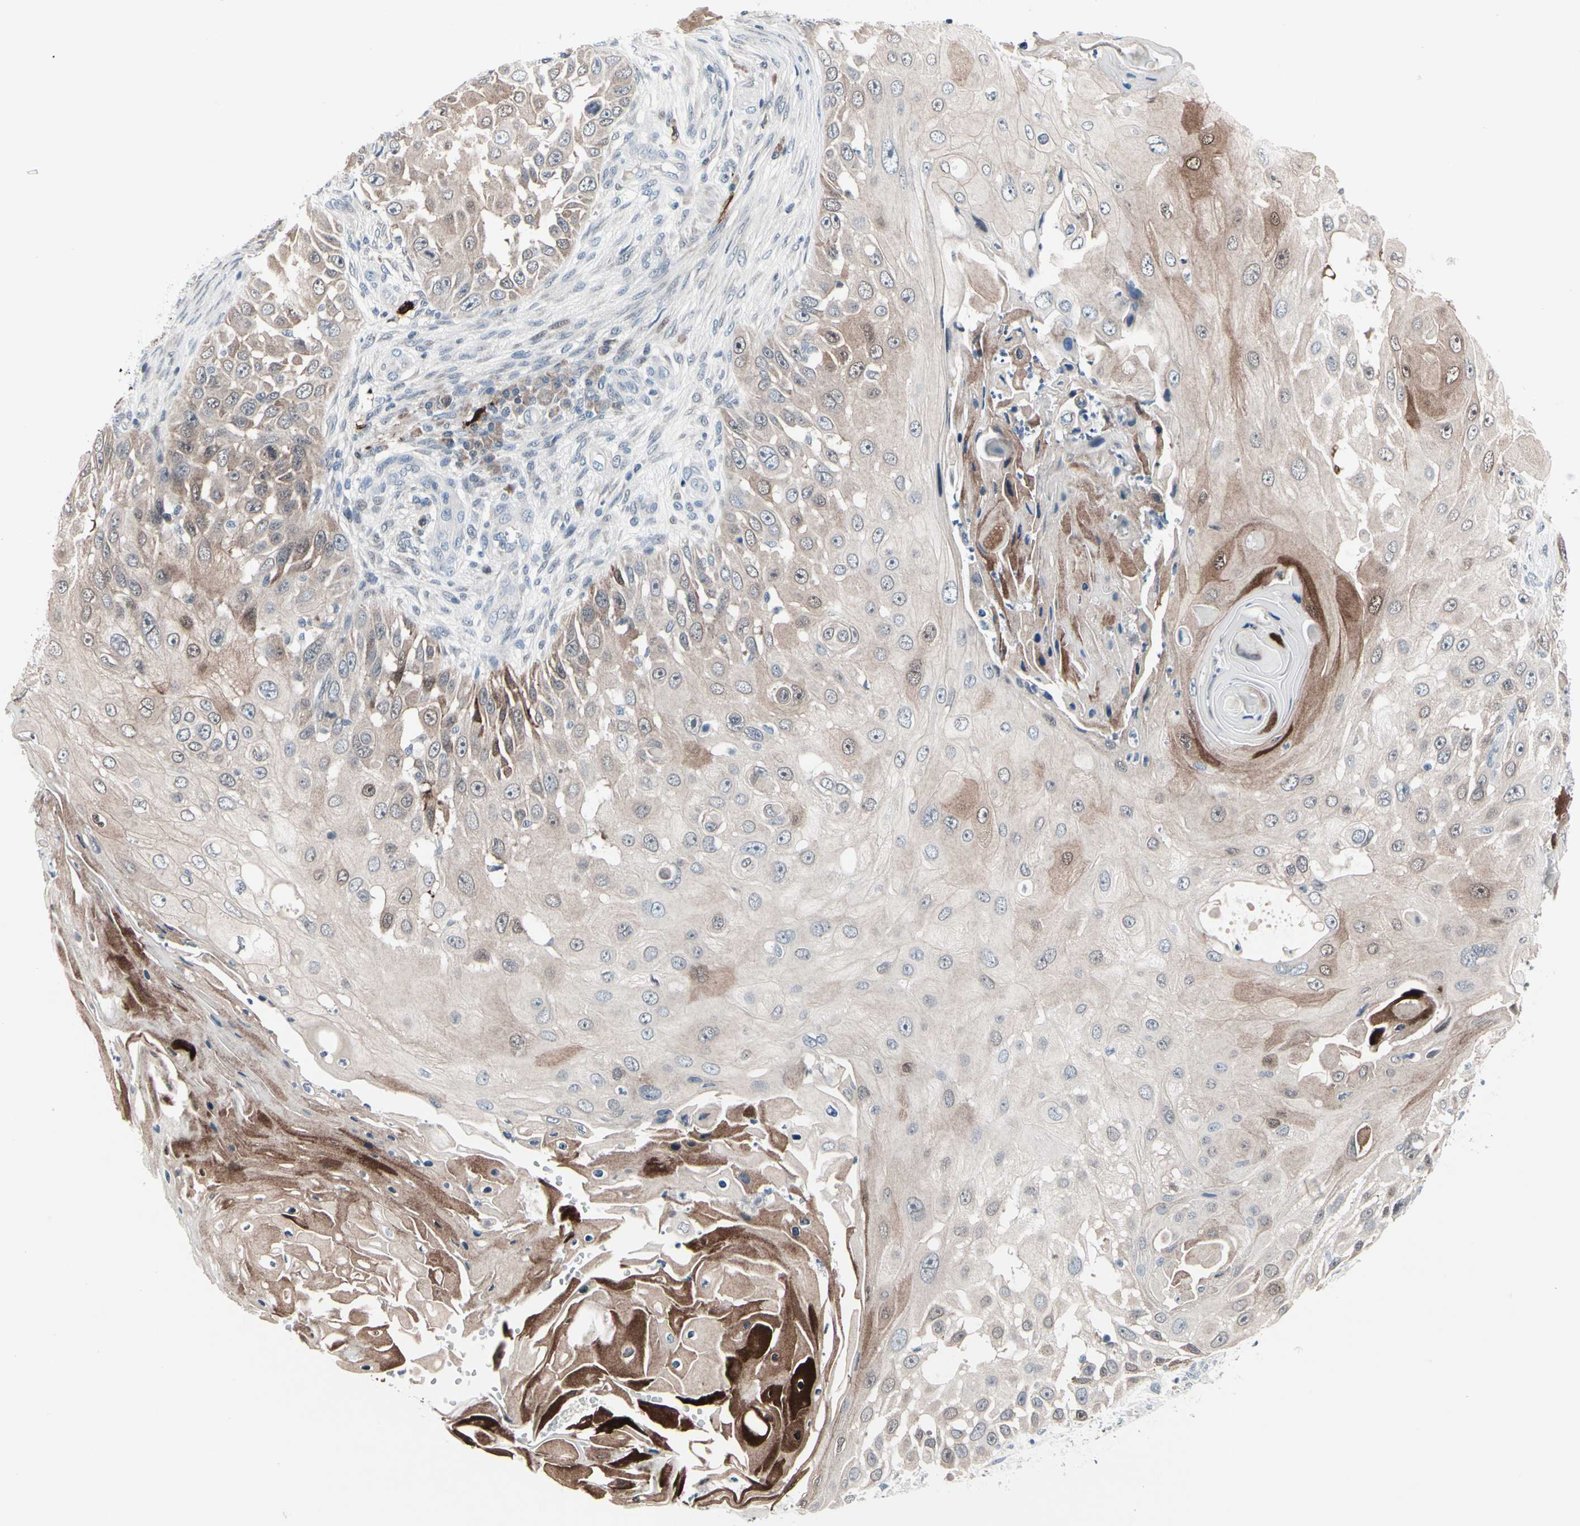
{"staining": {"intensity": "weak", "quantity": ">75%", "location": "cytoplasmic/membranous,nuclear"}, "tissue": "skin cancer", "cell_type": "Tumor cells", "image_type": "cancer", "snomed": [{"axis": "morphology", "description": "Squamous cell carcinoma, NOS"}, {"axis": "topography", "description": "Skin"}], "caption": "Immunohistochemical staining of human skin cancer (squamous cell carcinoma) exhibits low levels of weak cytoplasmic/membranous and nuclear expression in approximately >75% of tumor cells.", "gene": "TXN", "patient": {"sex": "female", "age": 44}}